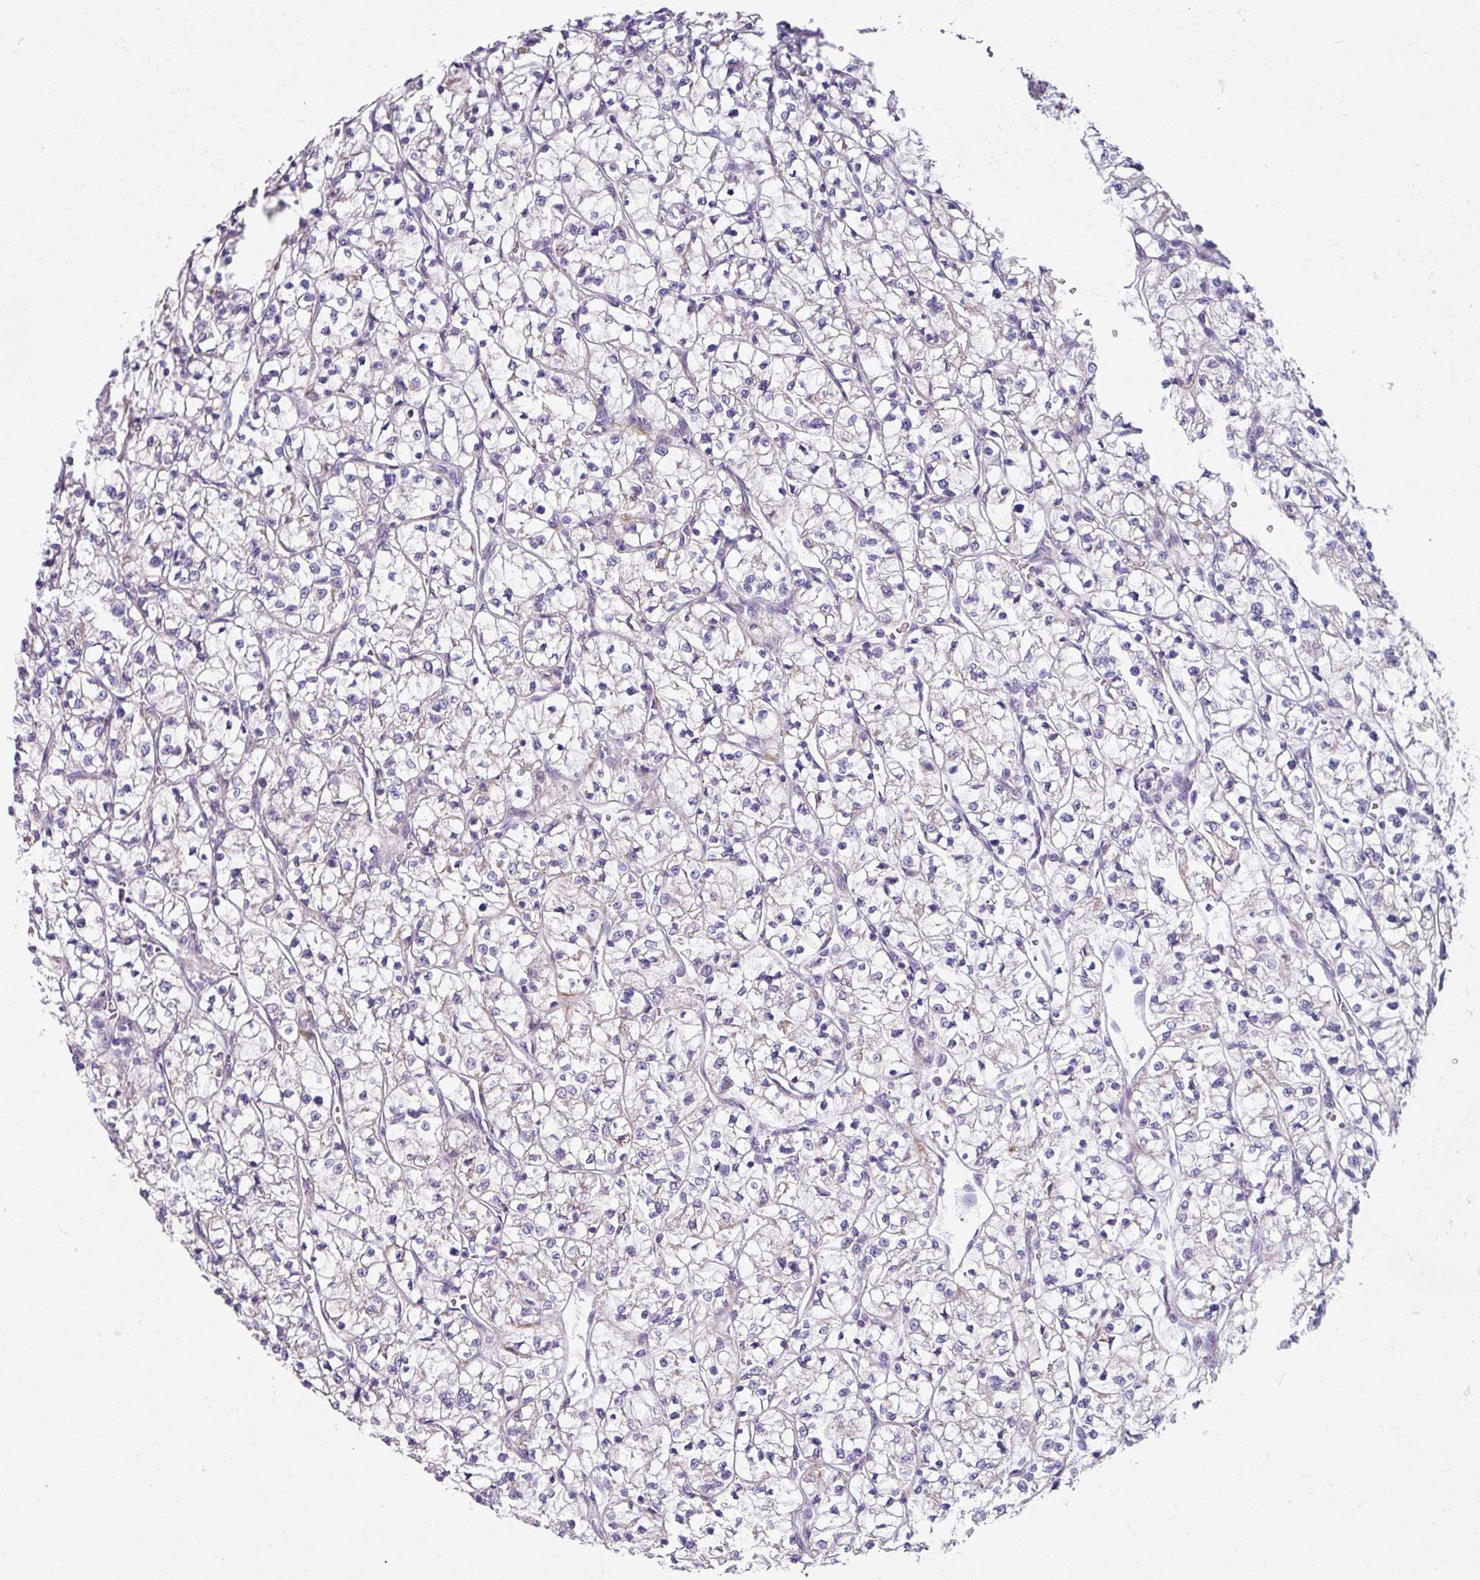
{"staining": {"intensity": "negative", "quantity": "none", "location": "none"}, "tissue": "renal cancer", "cell_type": "Tumor cells", "image_type": "cancer", "snomed": [{"axis": "morphology", "description": "Adenocarcinoma, NOS"}, {"axis": "topography", "description": "Kidney"}], "caption": "An immunohistochemistry (IHC) histopathology image of renal cancer is shown. There is no staining in tumor cells of renal cancer.", "gene": "BMS1", "patient": {"sex": "female", "age": 64}}